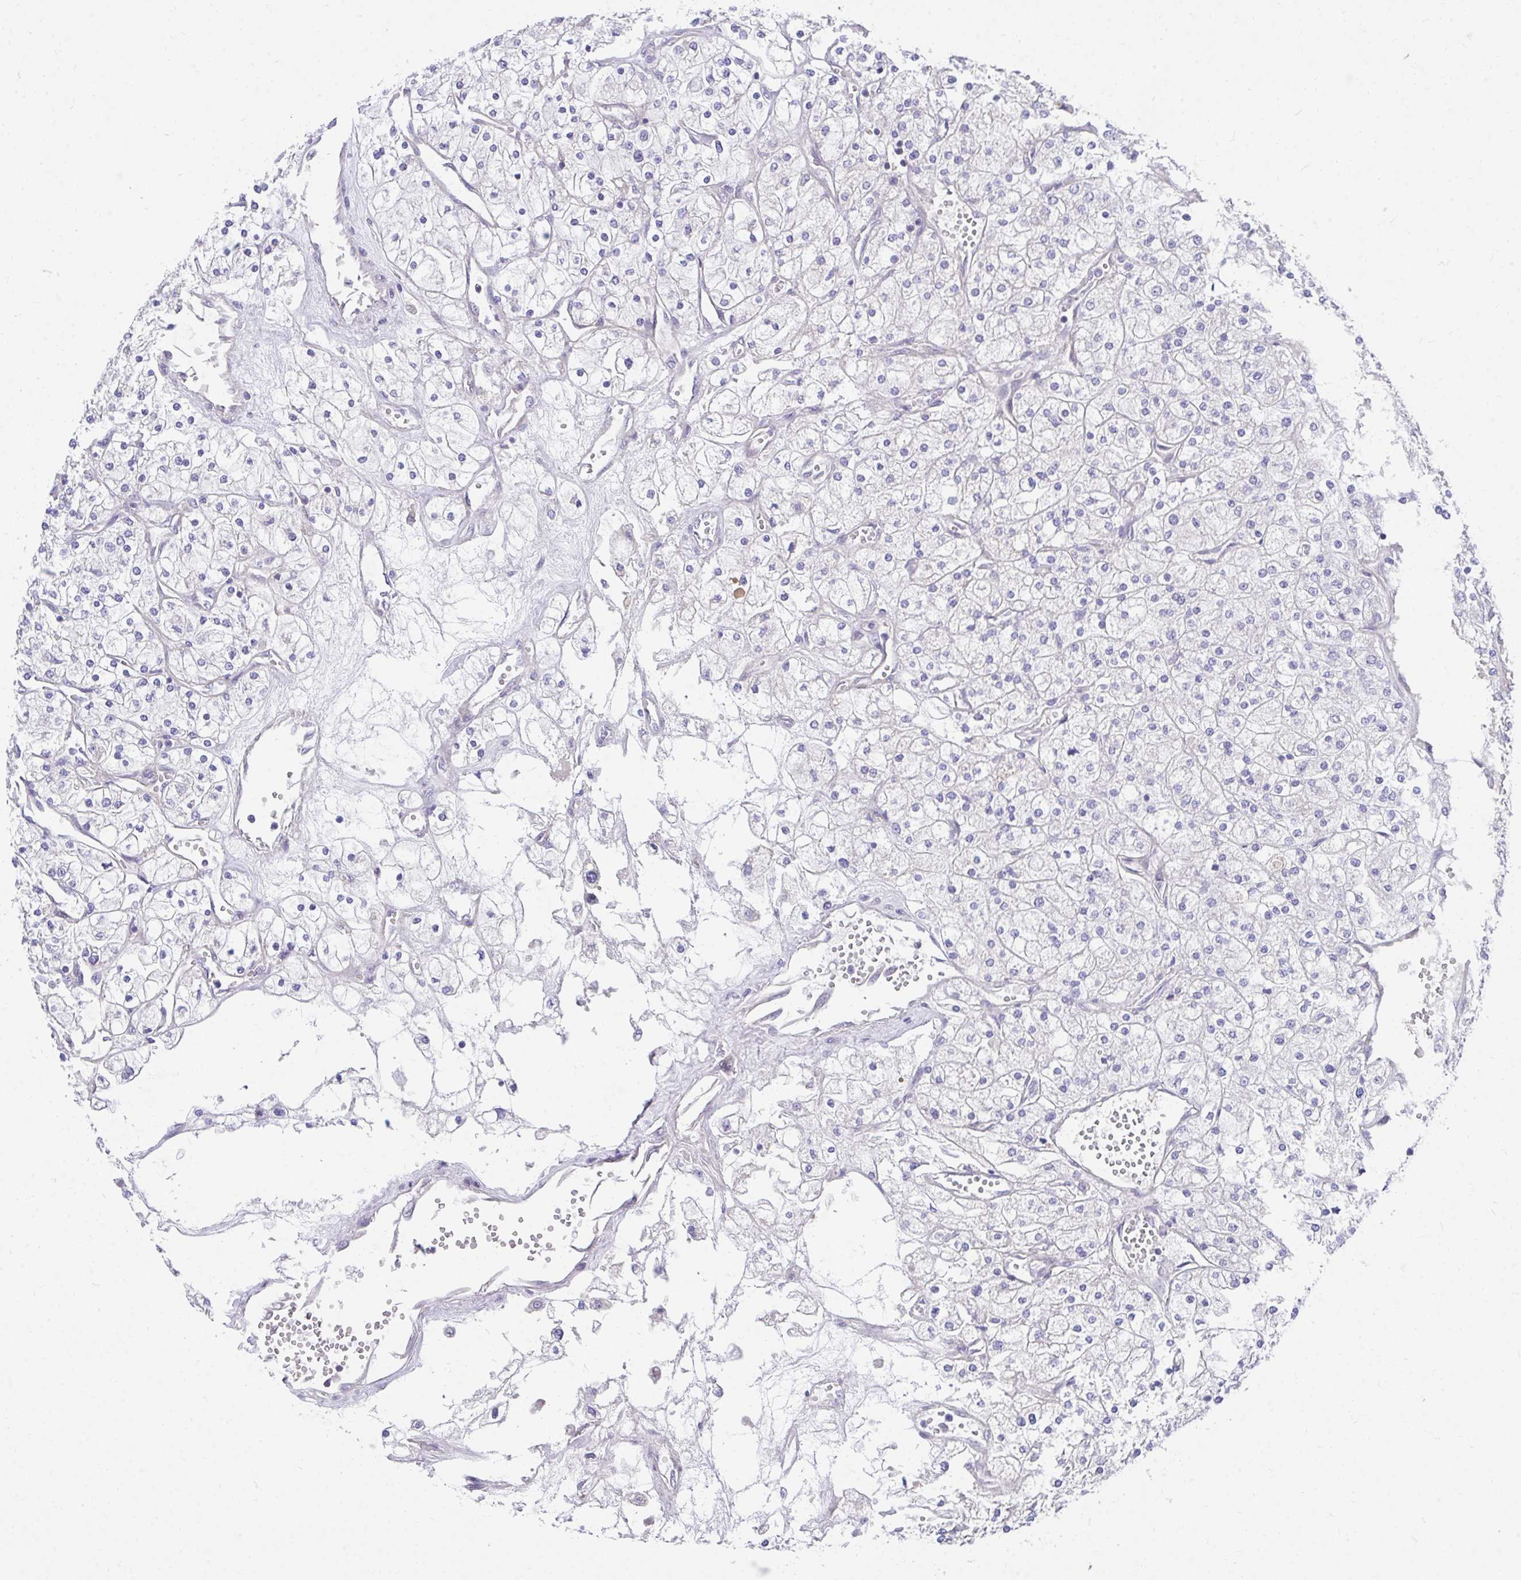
{"staining": {"intensity": "negative", "quantity": "none", "location": "none"}, "tissue": "renal cancer", "cell_type": "Tumor cells", "image_type": "cancer", "snomed": [{"axis": "morphology", "description": "Adenocarcinoma, NOS"}, {"axis": "topography", "description": "Kidney"}], "caption": "An immunohistochemistry (IHC) micrograph of renal cancer is shown. There is no staining in tumor cells of renal cancer.", "gene": "SLAMF7", "patient": {"sex": "male", "age": 80}}